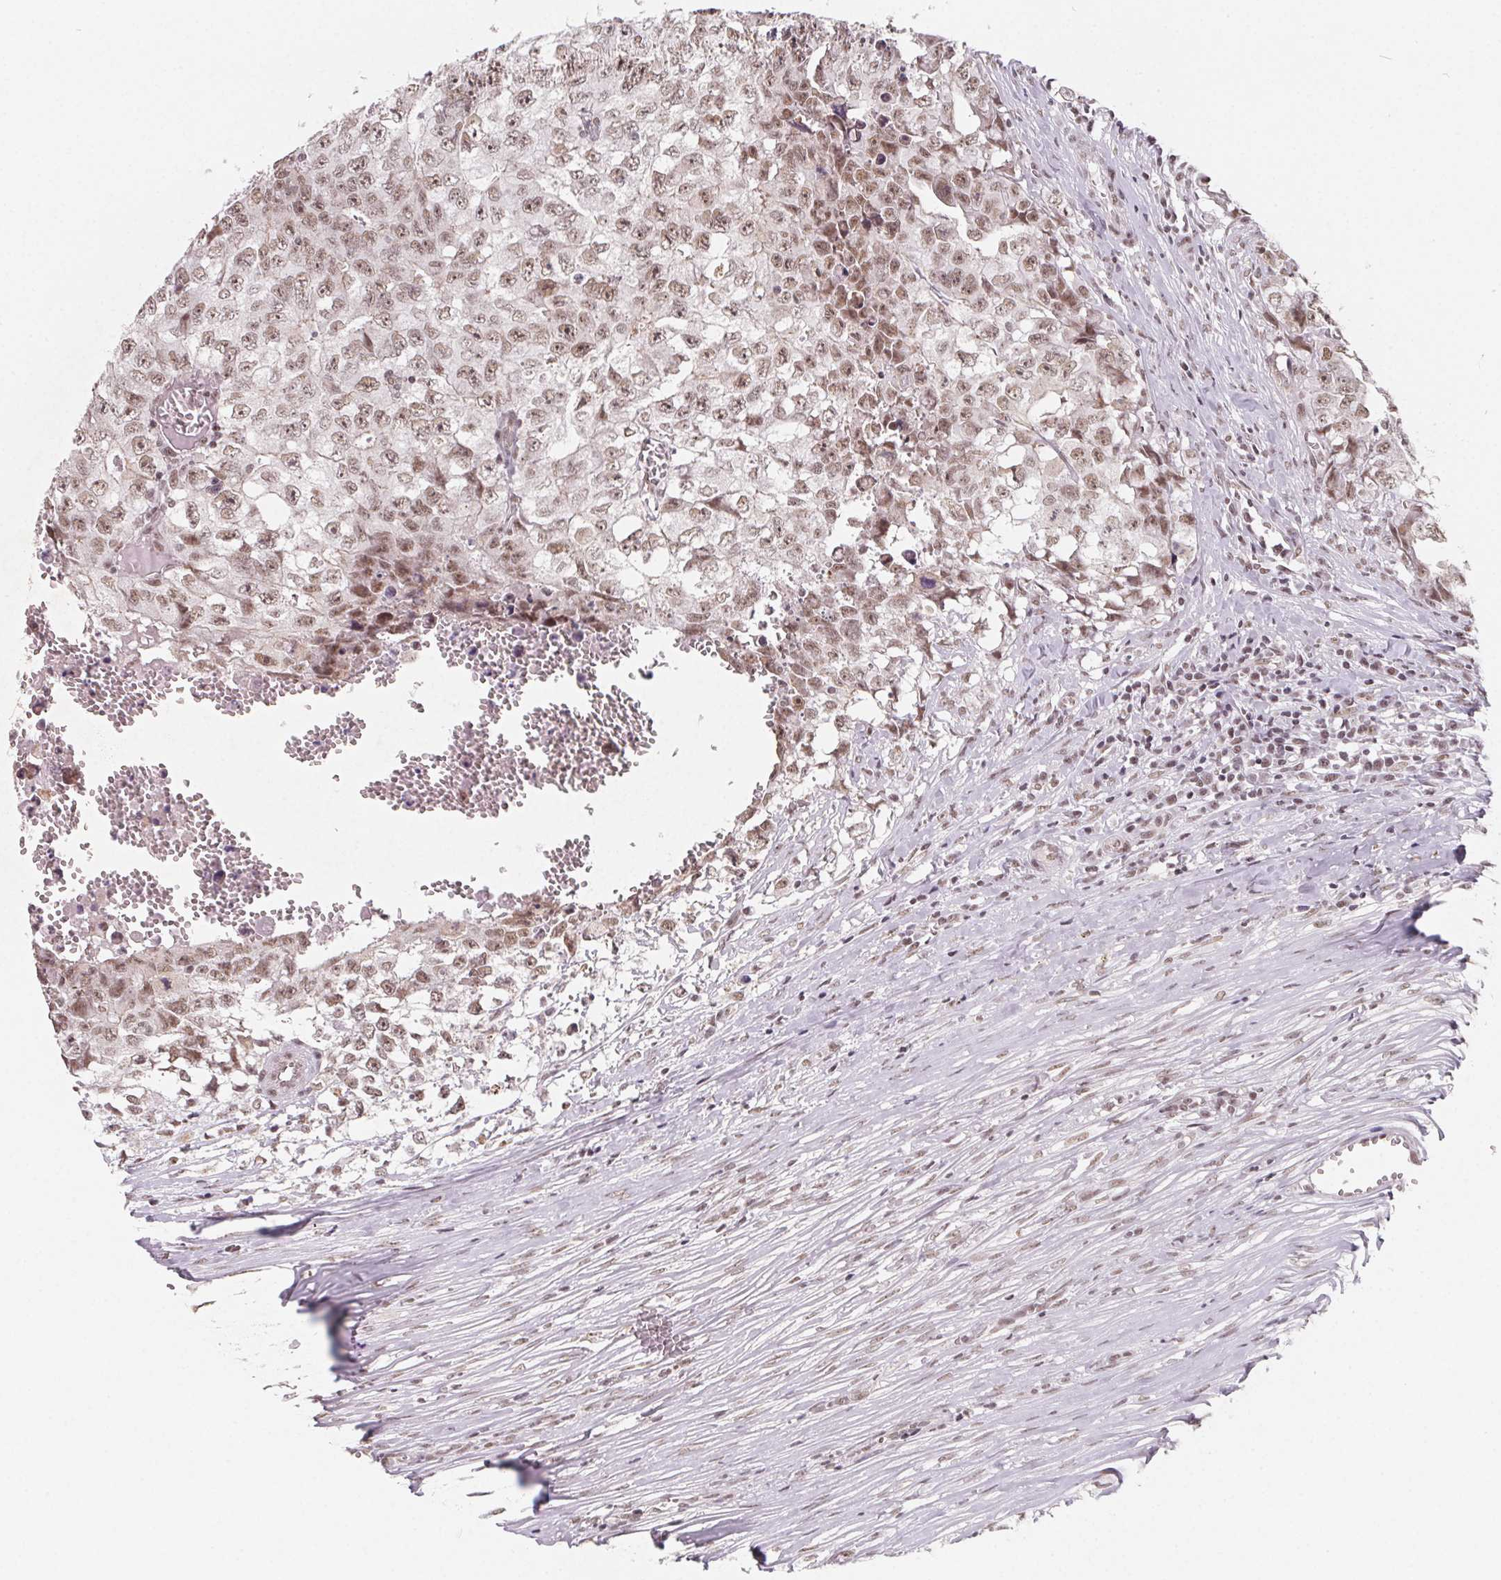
{"staining": {"intensity": "weak", "quantity": ">75%", "location": "nuclear"}, "tissue": "testis cancer", "cell_type": "Tumor cells", "image_type": "cancer", "snomed": [{"axis": "morphology", "description": "Carcinoma, Embryonal, NOS"}, {"axis": "morphology", "description": "Teratoma, malignant, NOS"}, {"axis": "topography", "description": "Testis"}], "caption": "Testis cancer (embryonal carcinoma) tissue demonstrates weak nuclear expression in approximately >75% of tumor cells, visualized by immunohistochemistry.", "gene": "TCERG1", "patient": {"sex": "male", "age": 24}}